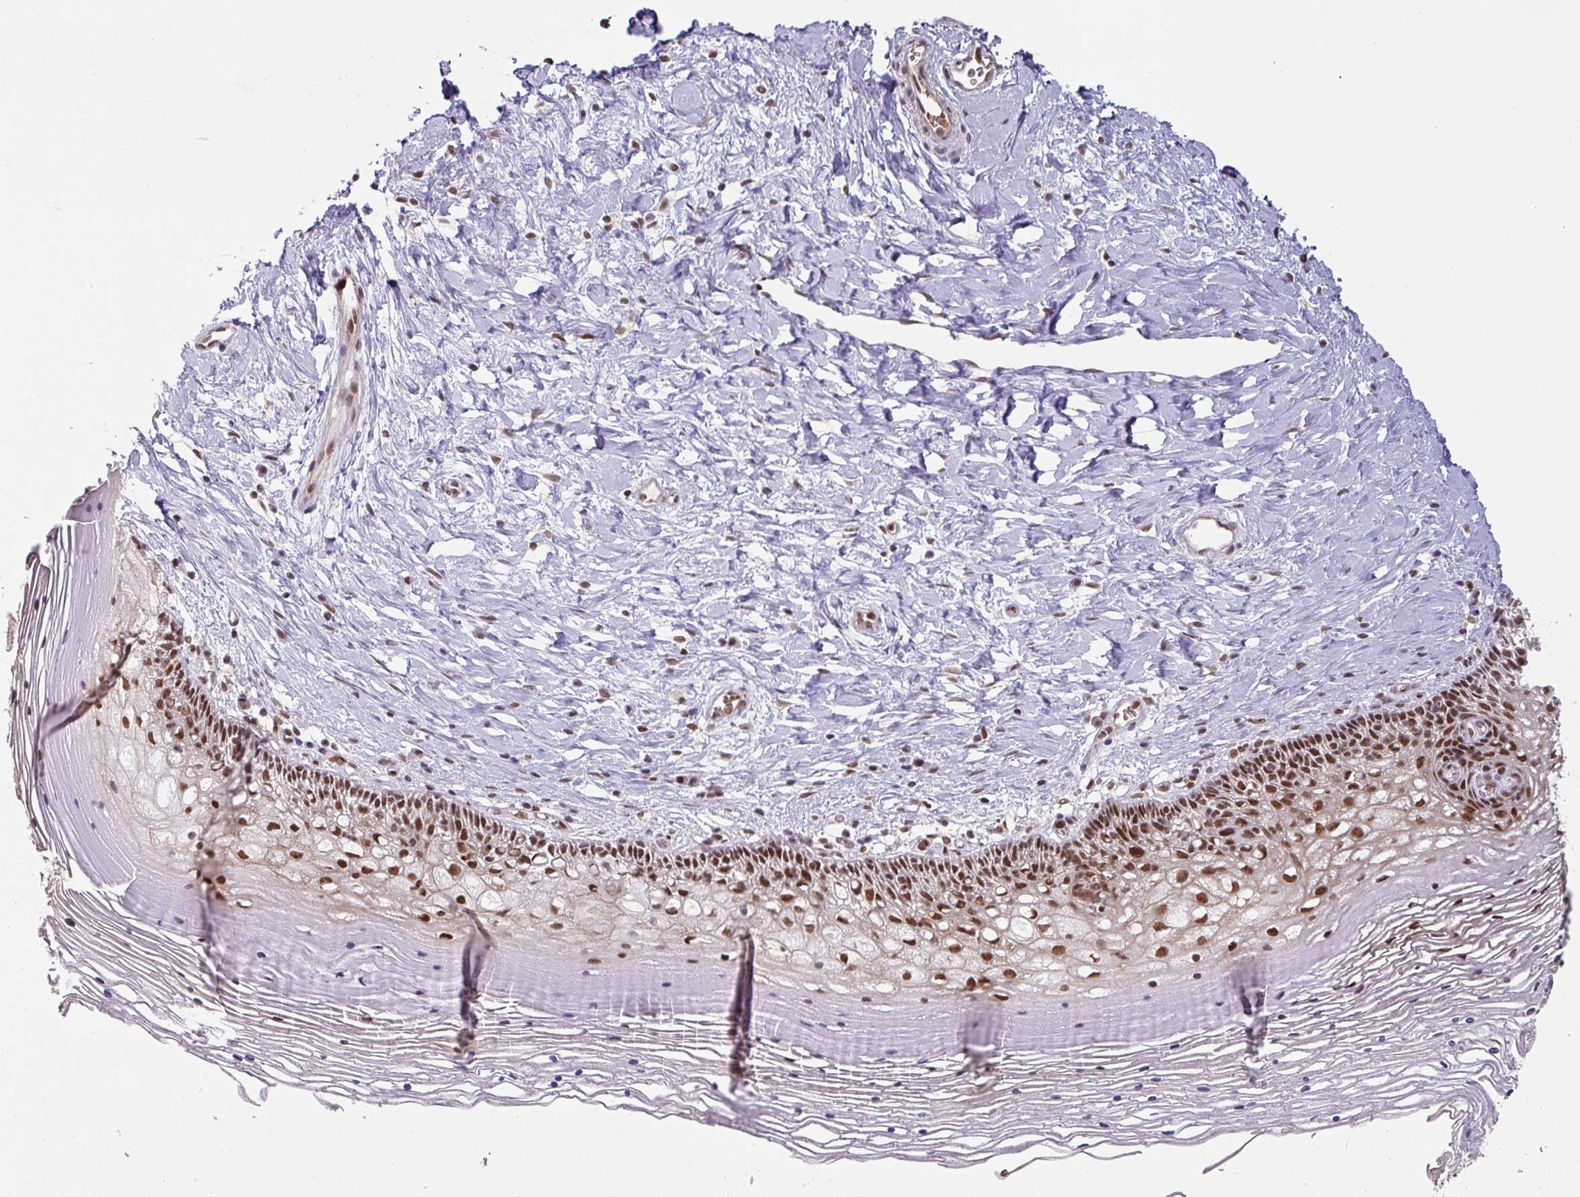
{"staining": {"intensity": "strong", "quantity": ">75%", "location": "cytoplasmic/membranous,nuclear"}, "tissue": "cervix", "cell_type": "Glandular cells", "image_type": "normal", "snomed": [{"axis": "morphology", "description": "Normal tissue, NOS"}, {"axis": "topography", "description": "Cervix"}], "caption": "Protein expression analysis of unremarkable cervix demonstrates strong cytoplasmic/membranous,nuclear positivity in approximately >75% of glandular cells.", "gene": "NCOA5", "patient": {"sex": "female", "age": 36}}